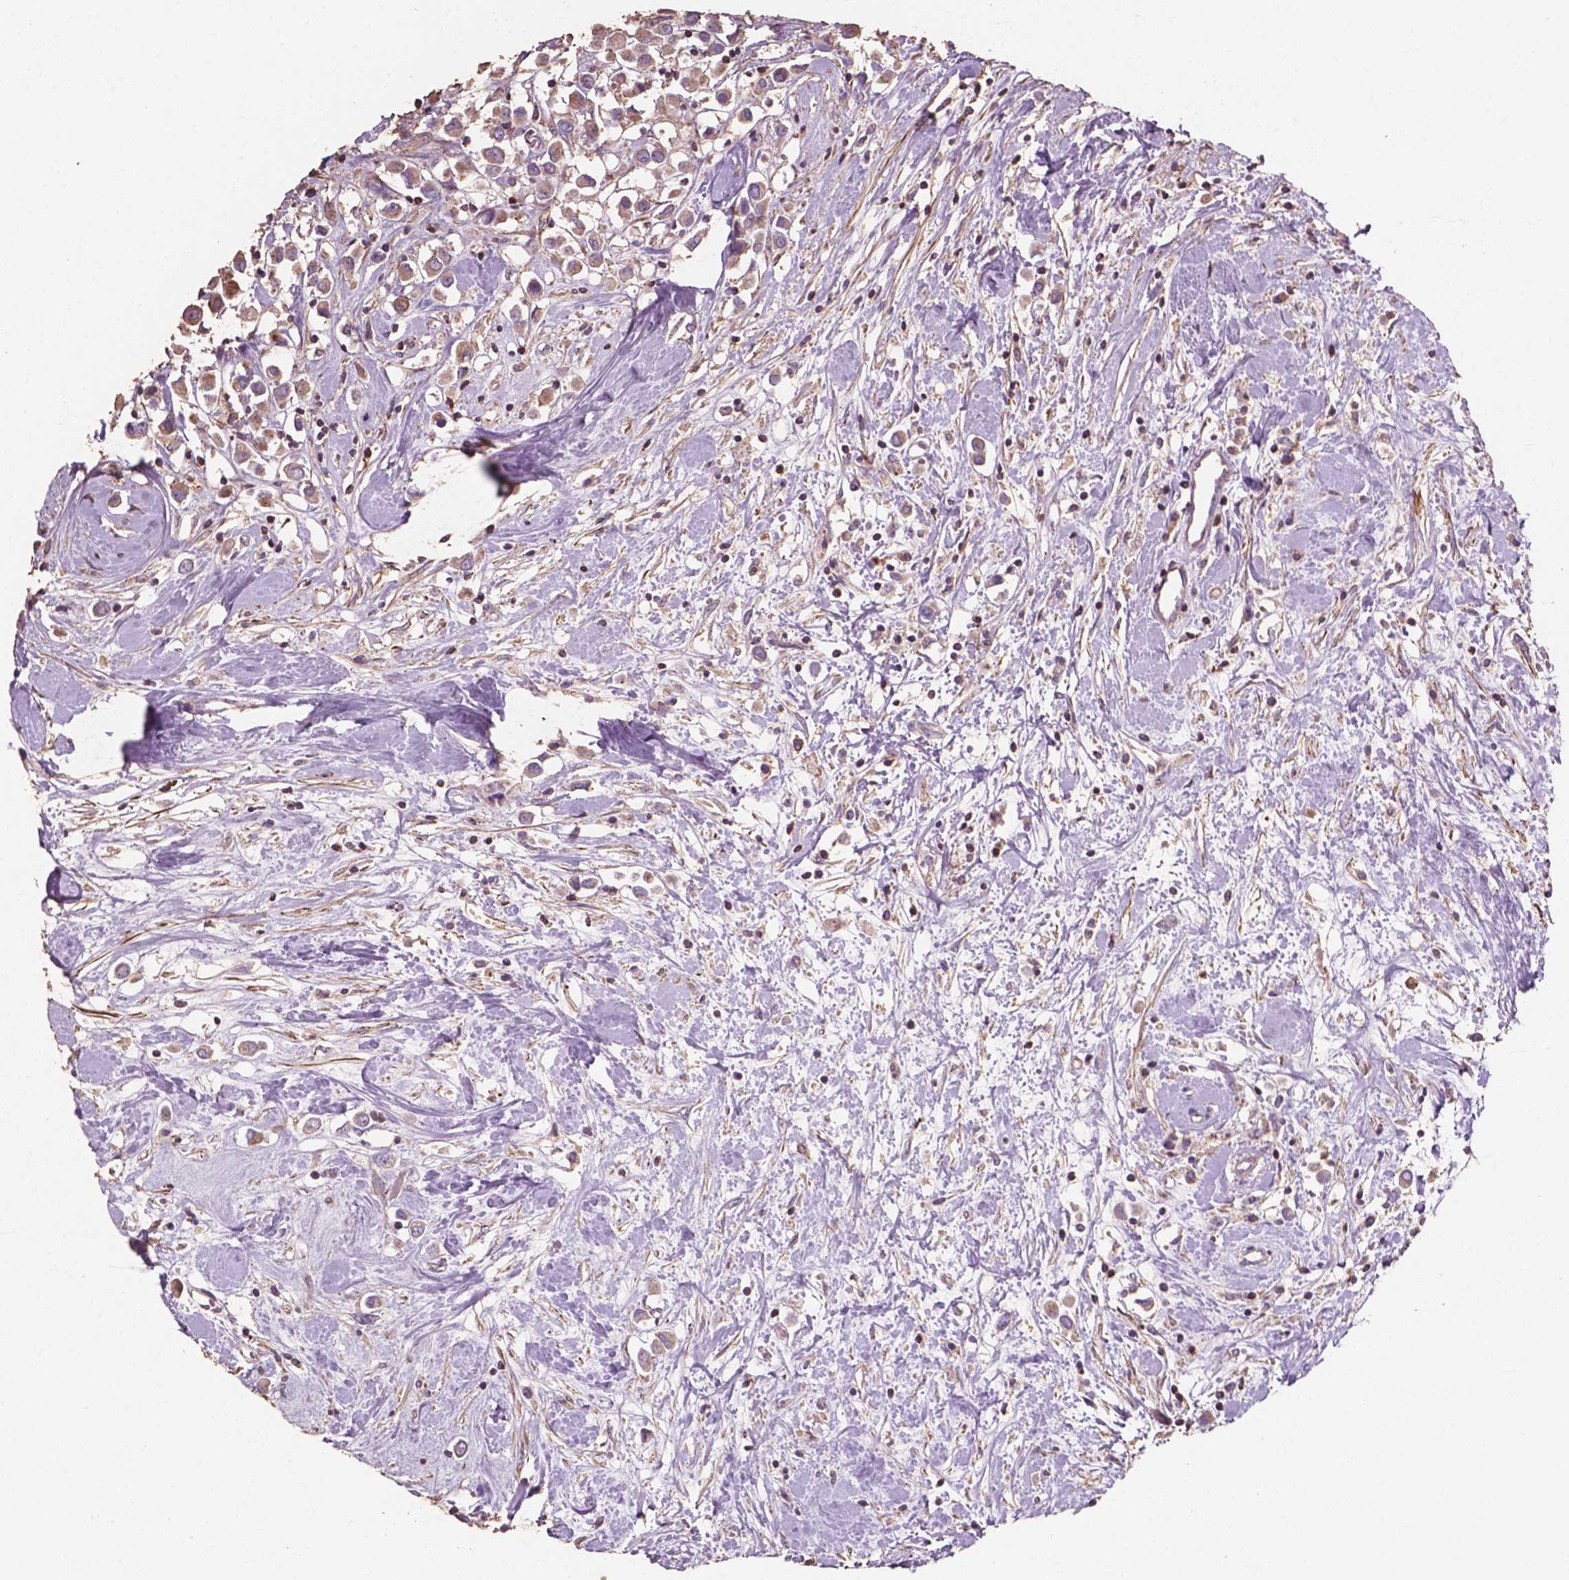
{"staining": {"intensity": "weak", "quantity": ">75%", "location": "cytoplasmic/membranous"}, "tissue": "breast cancer", "cell_type": "Tumor cells", "image_type": "cancer", "snomed": [{"axis": "morphology", "description": "Duct carcinoma"}, {"axis": "topography", "description": "Breast"}], "caption": "The micrograph reveals immunohistochemical staining of breast cancer. There is weak cytoplasmic/membranous staining is seen in approximately >75% of tumor cells.", "gene": "COMMD4", "patient": {"sex": "female", "age": 61}}